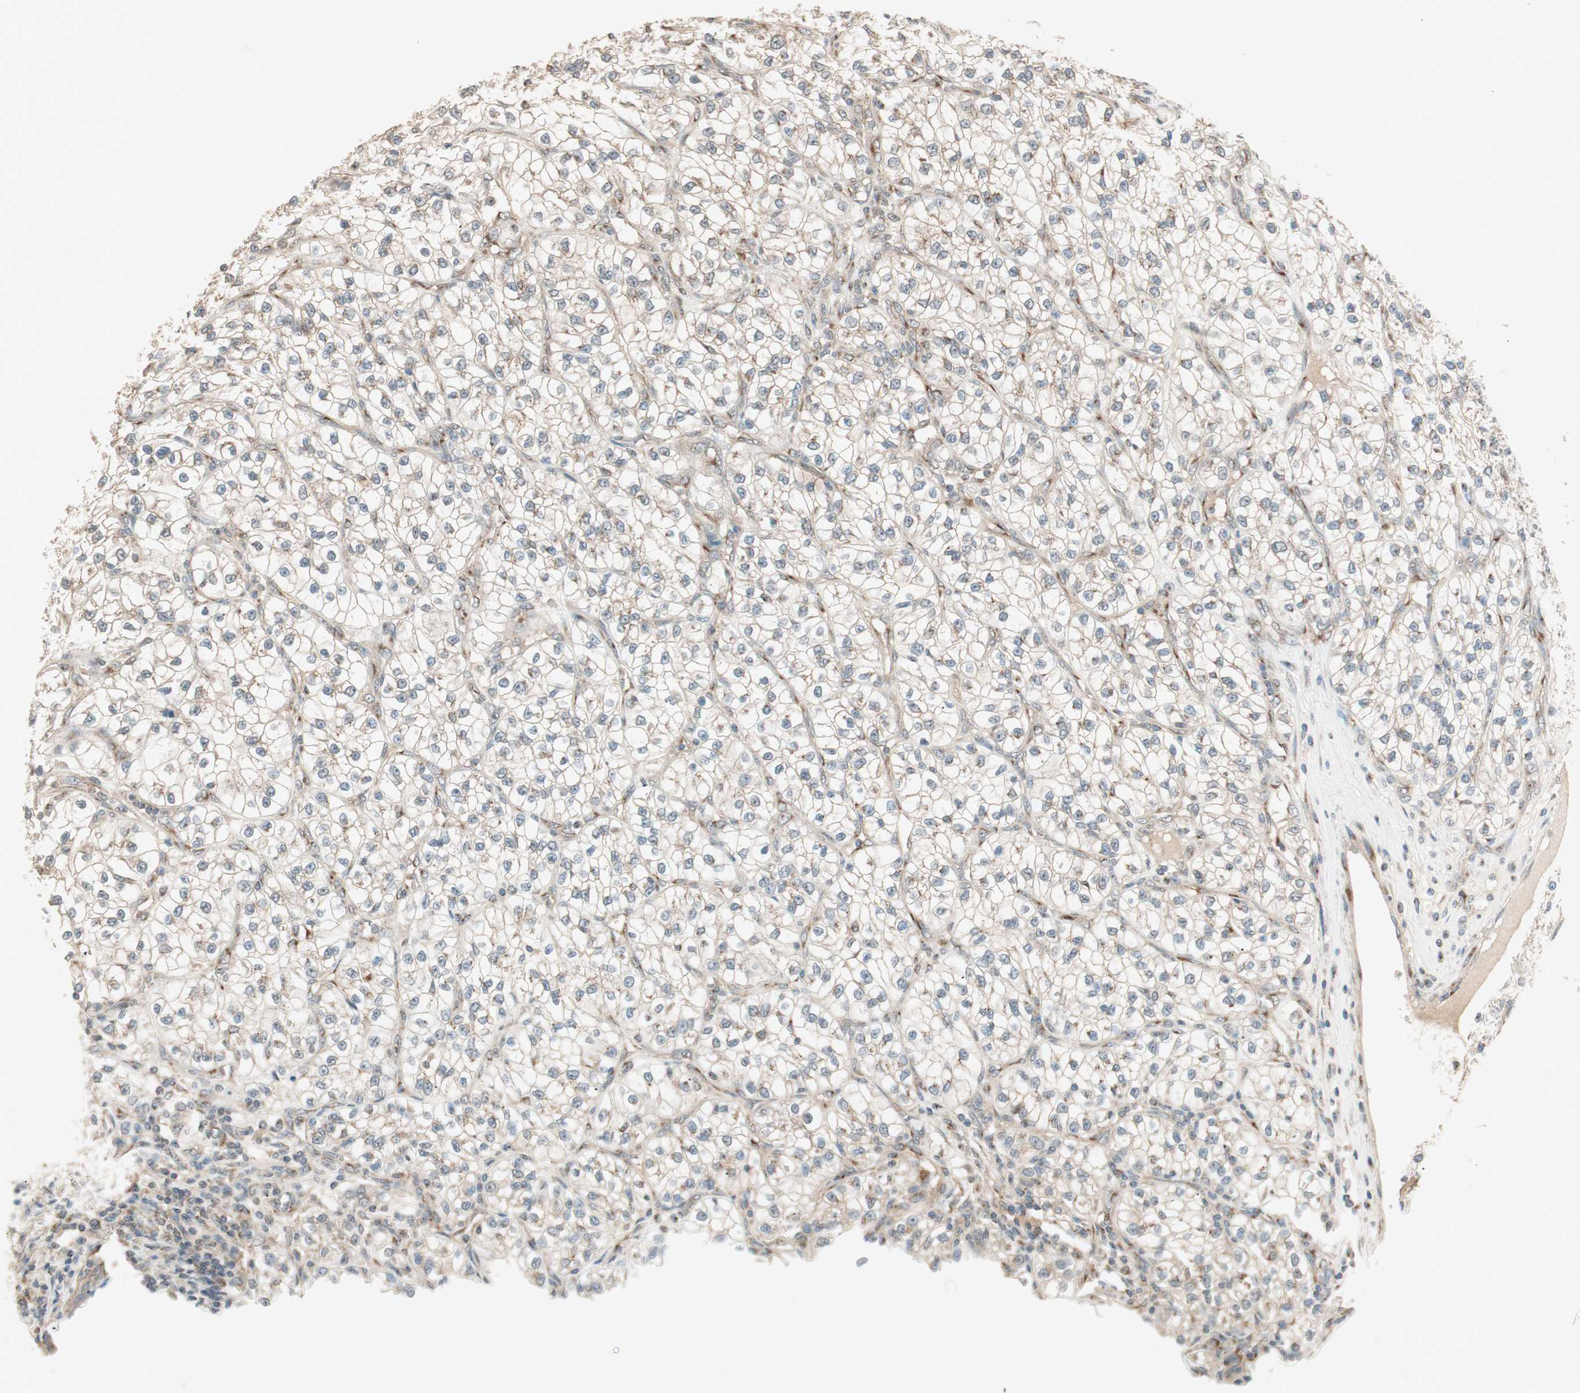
{"staining": {"intensity": "weak", "quantity": "<25%", "location": "cytoplasmic/membranous"}, "tissue": "renal cancer", "cell_type": "Tumor cells", "image_type": "cancer", "snomed": [{"axis": "morphology", "description": "Adenocarcinoma, NOS"}, {"axis": "topography", "description": "Kidney"}], "caption": "Immunohistochemical staining of human renal cancer demonstrates no significant expression in tumor cells.", "gene": "SEC16A", "patient": {"sex": "female", "age": 57}}